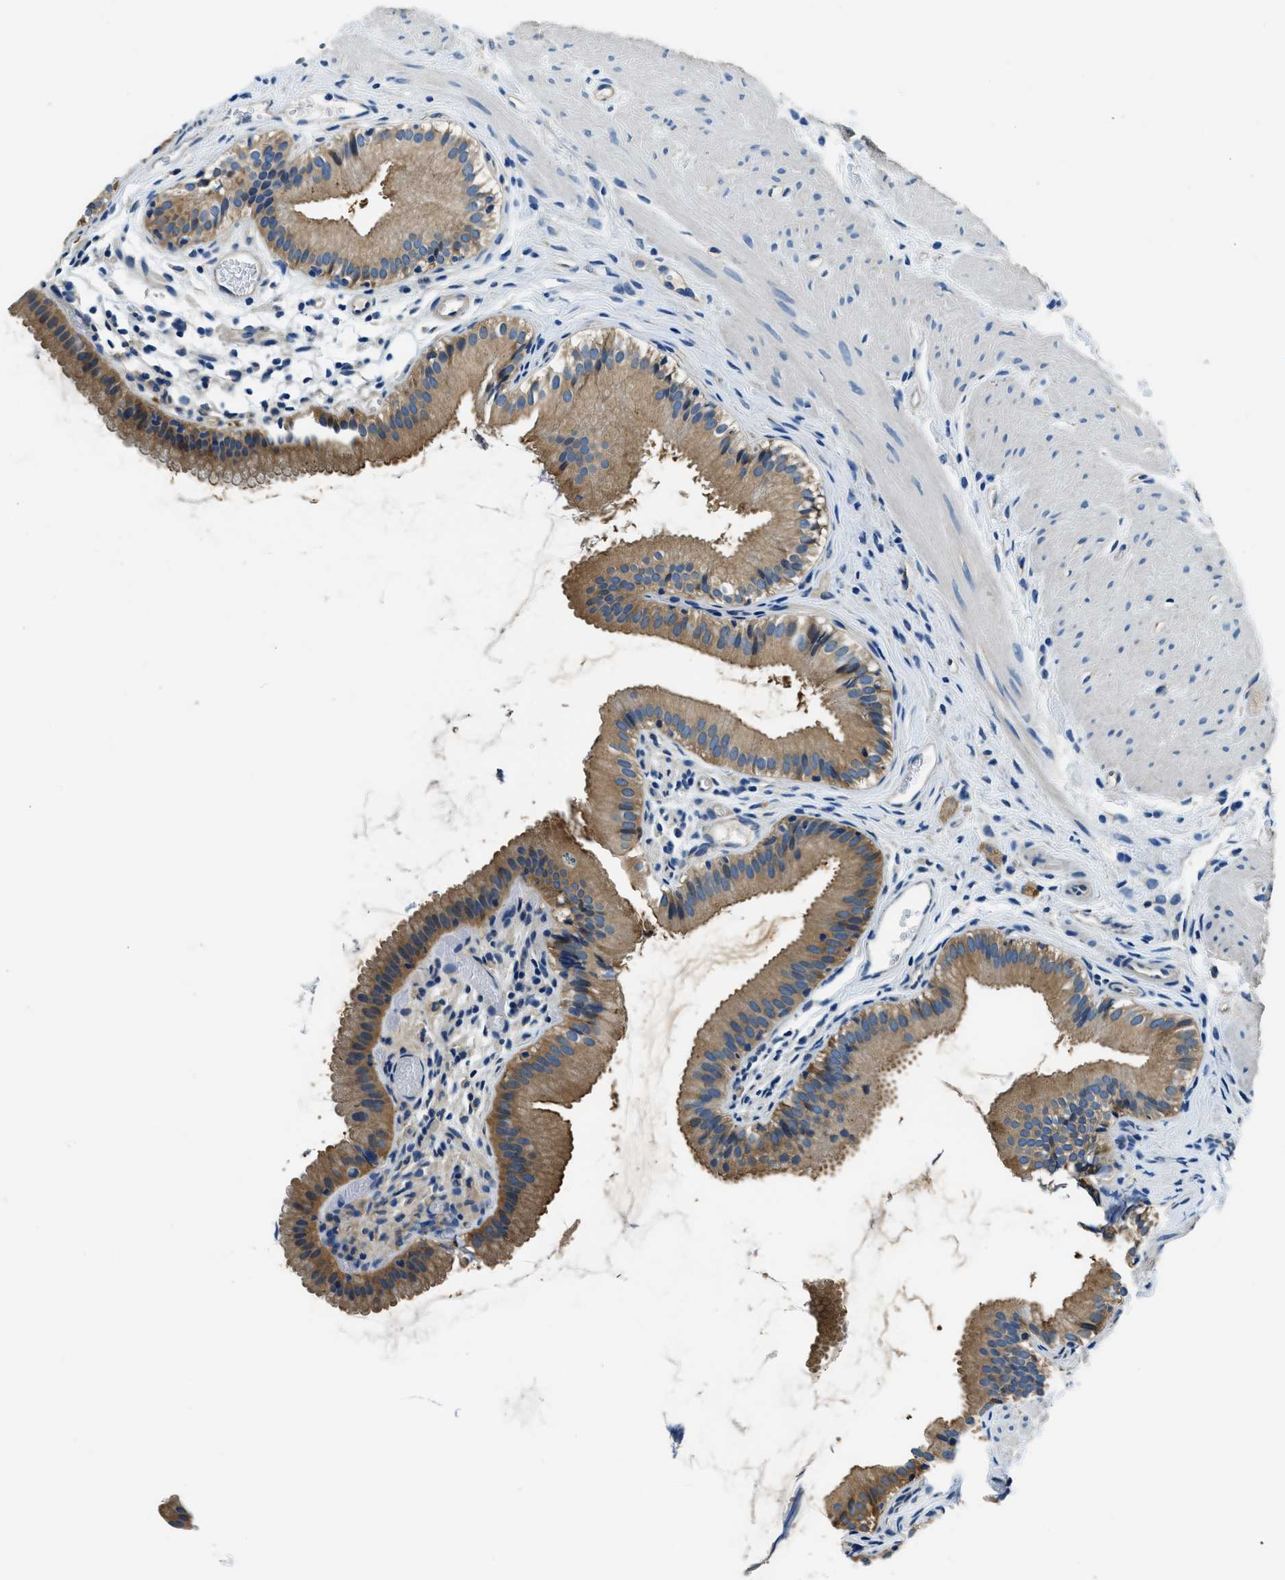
{"staining": {"intensity": "moderate", "quantity": ">75%", "location": "cytoplasmic/membranous"}, "tissue": "gallbladder", "cell_type": "Glandular cells", "image_type": "normal", "snomed": [{"axis": "morphology", "description": "Normal tissue, NOS"}, {"axis": "topography", "description": "Gallbladder"}], "caption": "This micrograph shows immunohistochemistry staining of benign gallbladder, with medium moderate cytoplasmic/membranous expression in about >75% of glandular cells.", "gene": "TWF1", "patient": {"sex": "female", "age": 26}}